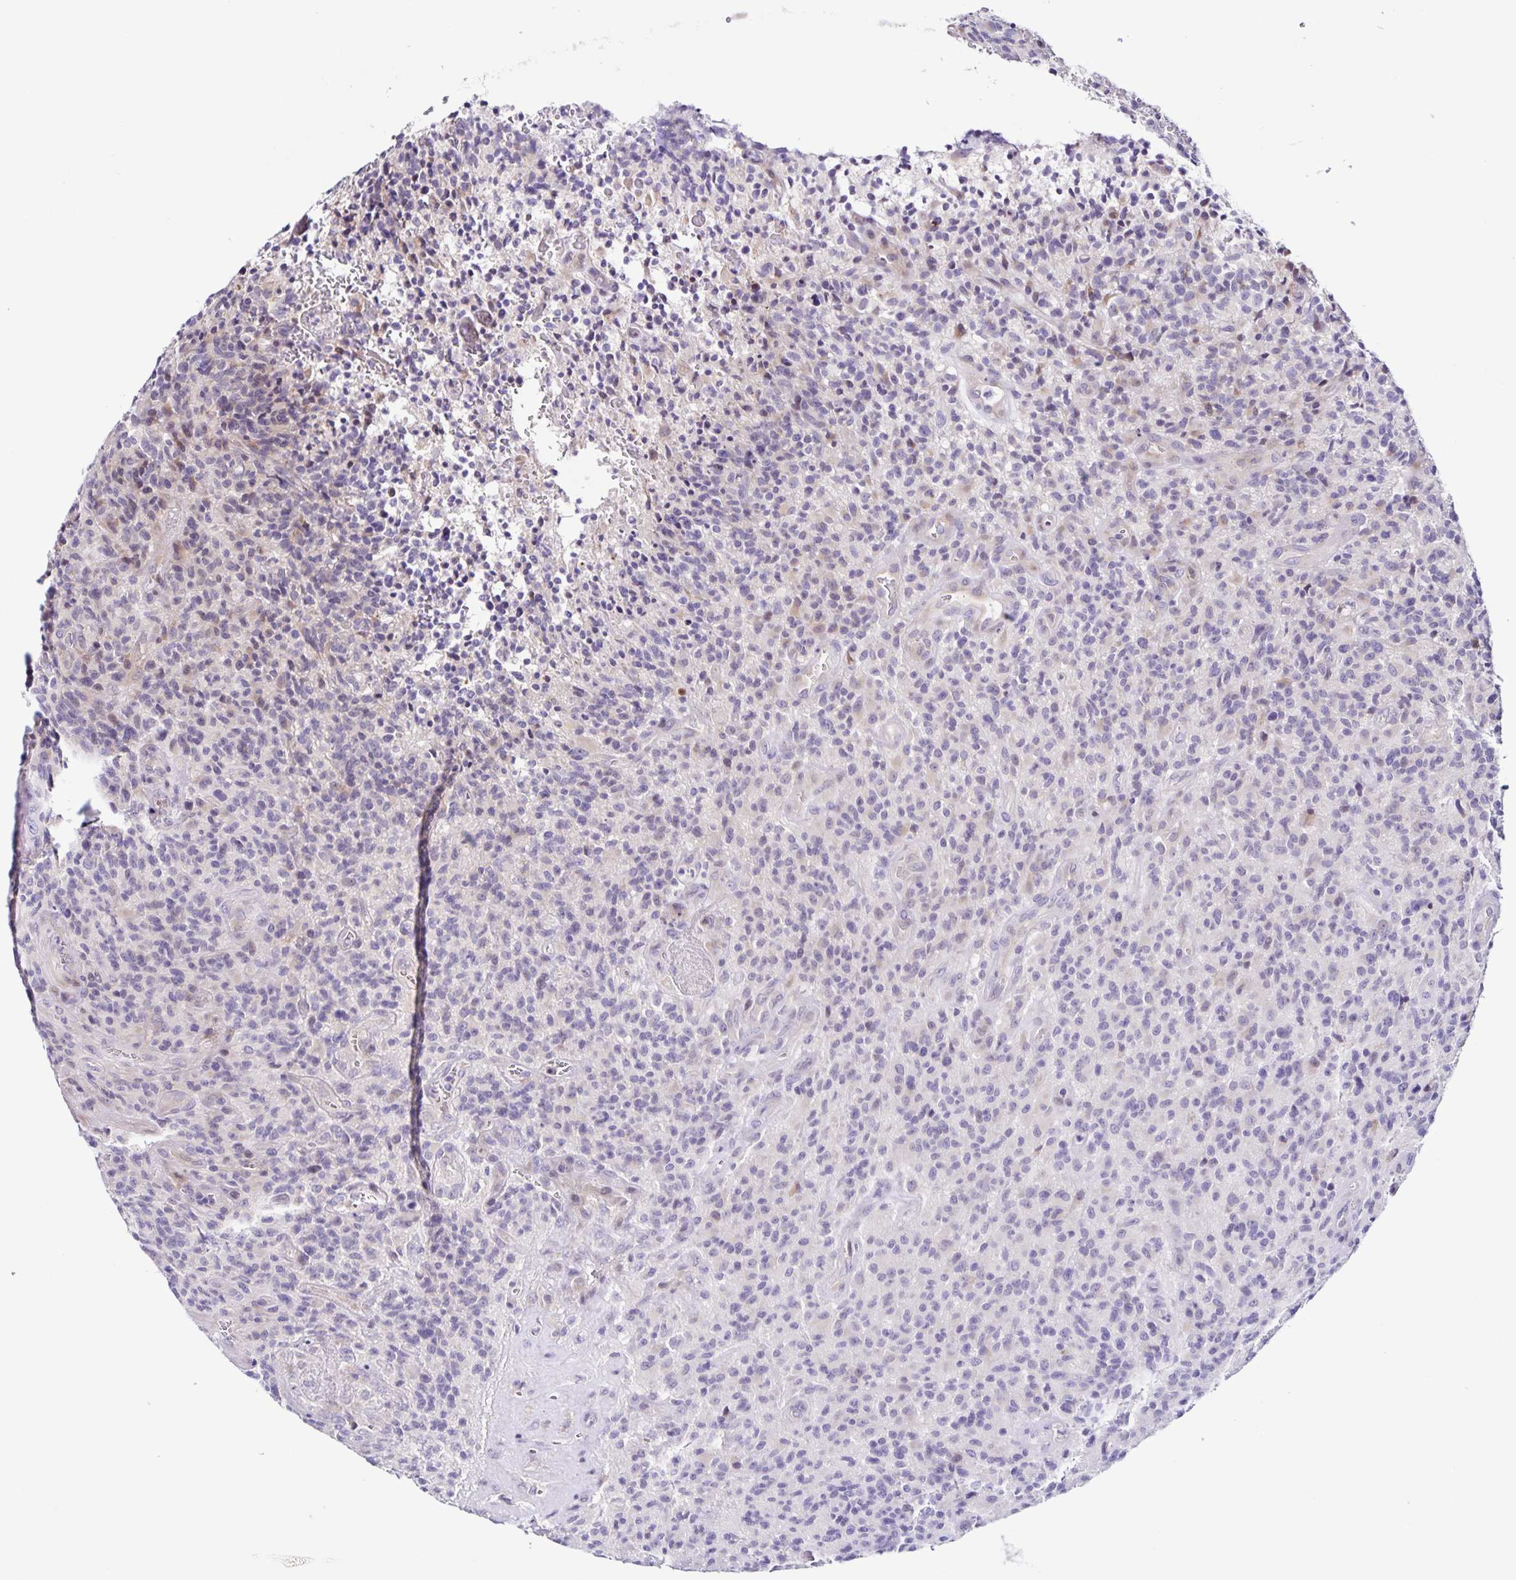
{"staining": {"intensity": "negative", "quantity": "none", "location": "none"}, "tissue": "glioma", "cell_type": "Tumor cells", "image_type": "cancer", "snomed": [{"axis": "morphology", "description": "Glioma, malignant, High grade"}, {"axis": "topography", "description": "Brain"}], "caption": "The photomicrograph shows no staining of tumor cells in malignant glioma (high-grade).", "gene": "RNFT2", "patient": {"sex": "male", "age": 76}}